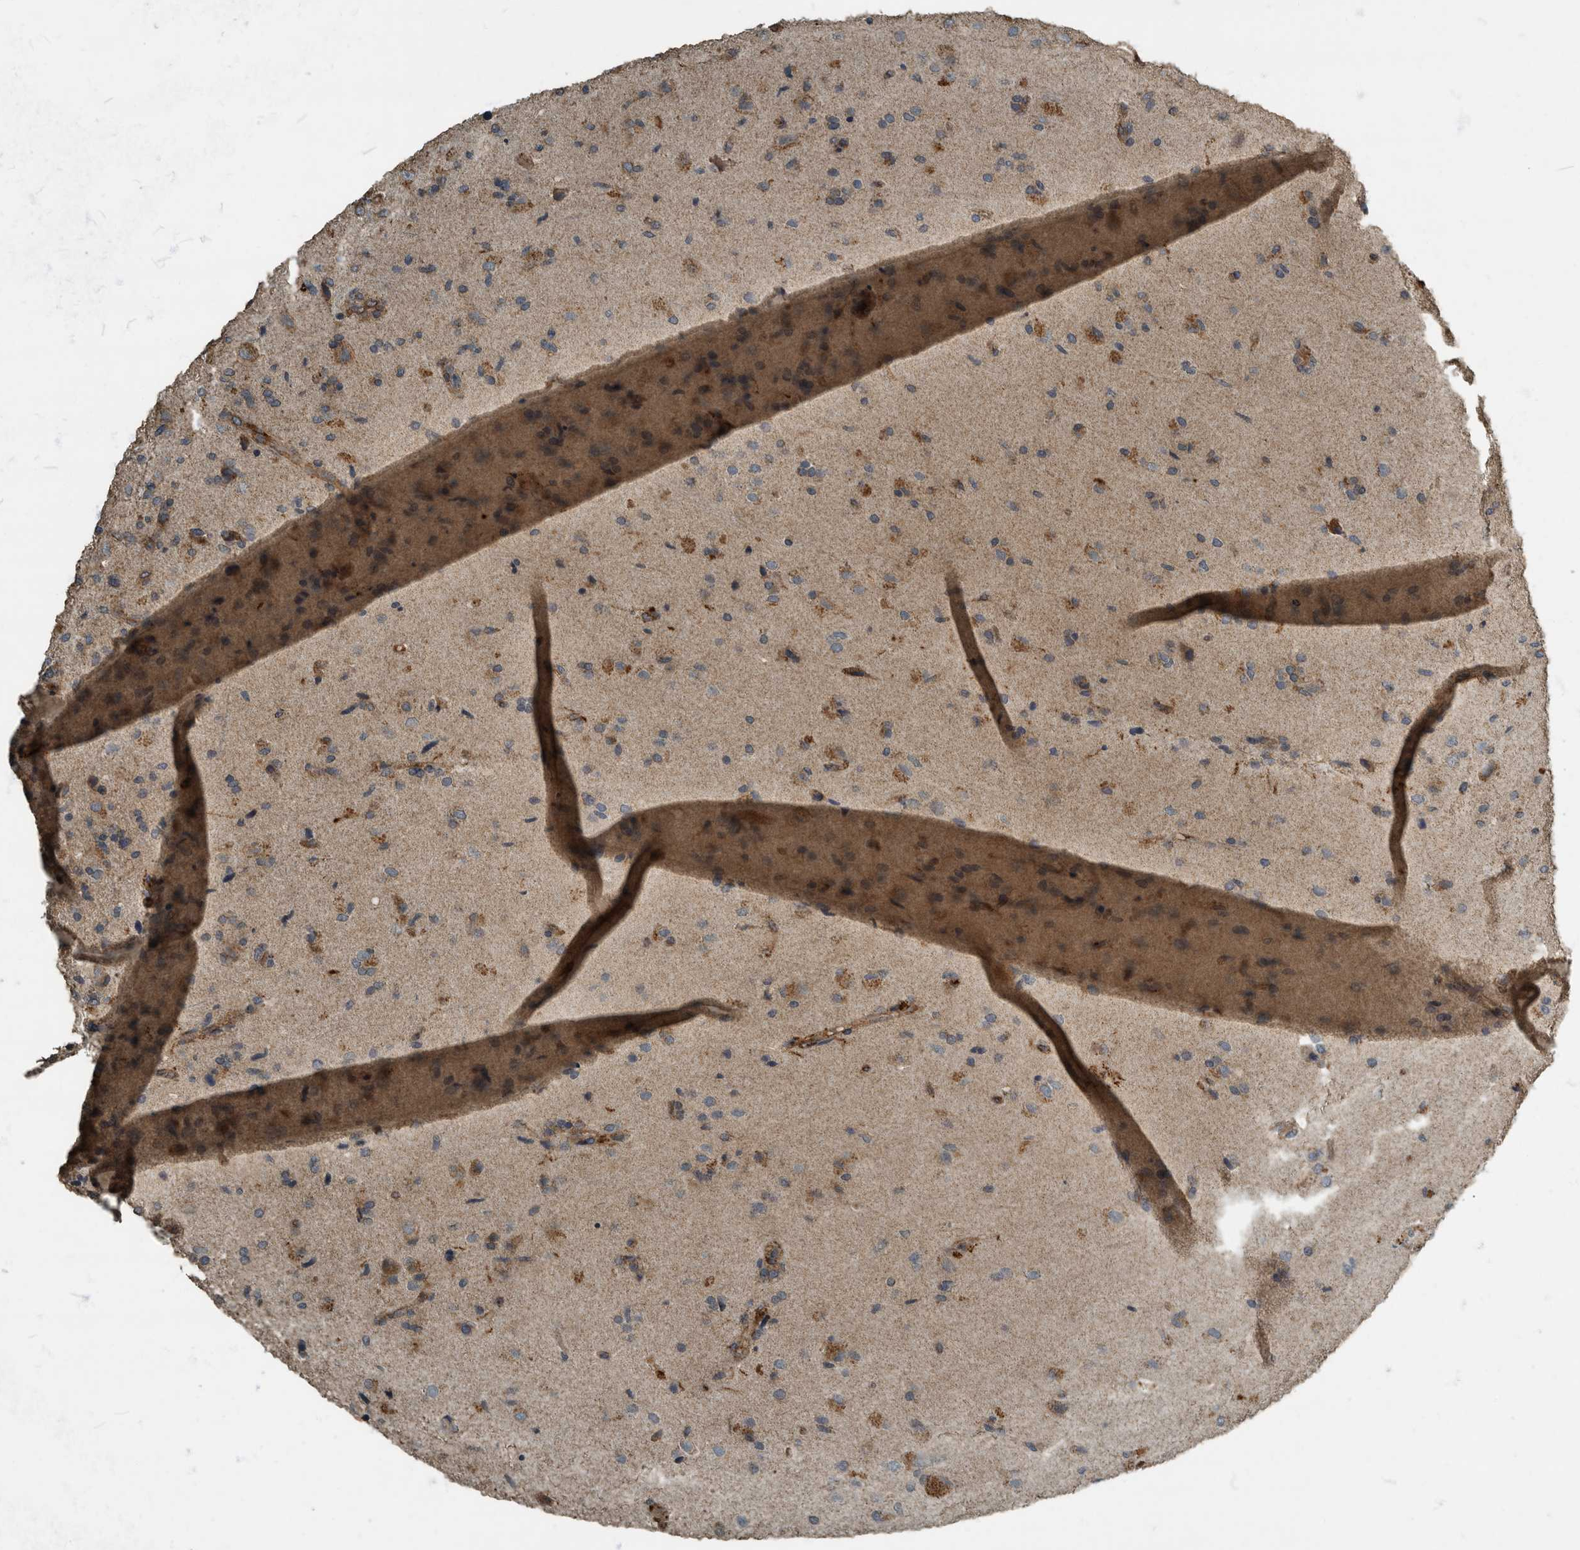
{"staining": {"intensity": "weak", "quantity": "25%-75%", "location": "cytoplasmic/membranous"}, "tissue": "glioma", "cell_type": "Tumor cells", "image_type": "cancer", "snomed": [{"axis": "morphology", "description": "Glioma, malignant, High grade"}, {"axis": "topography", "description": "Brain"}], "caption": "The micrograph displays staining of malignant glioma (high-grade), revealing weak cytoplasmic/membranous protein staining (brown color) within tumor cells. (brown staining indicates protein expression, while blue staining denotes nuclei).", "gene": "IL15RA", "patient": {"sex": "male", "age": 72}}